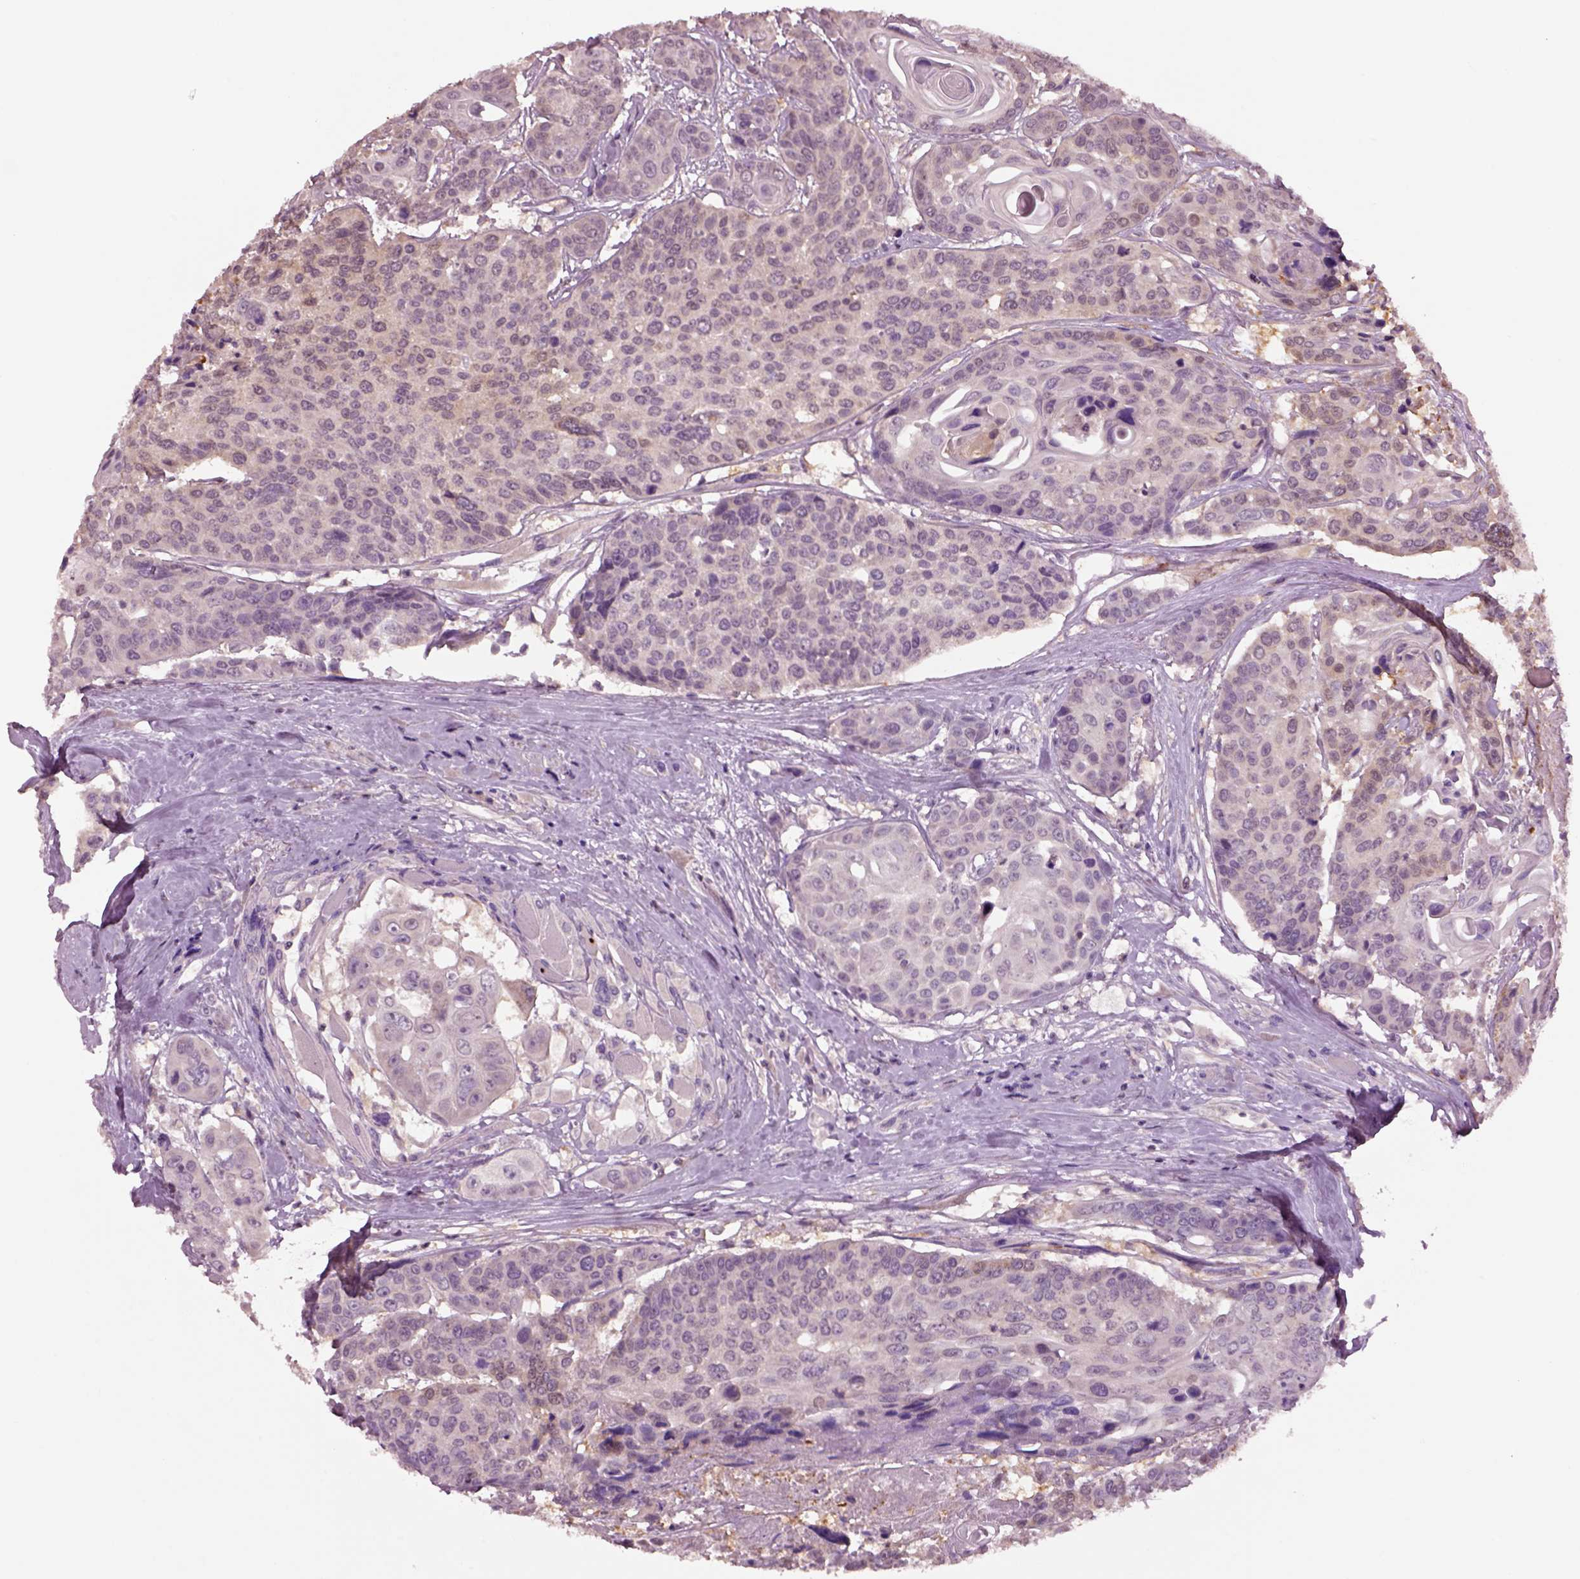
{"staining": {"intensity": "moderate", "quantity": "<25%", "location": "cytoplasmic/membranous"}, "tissue": "head and neck cancer", "cell_type": "Tumor cells", "image_type": "cancer", "snomed": [{"axis": "morphology", "description": "Squamous cell carcinoma, NOS"}, {"axis": "topography", "description": "Oral tissue"}, {"axis": "topography", "description": "Head-Neck"}], "caption": "An image showing moderate cytoplasmic/membranous positivity in about <25% of tumor cells in head and neck squamous cell carcinoma, as visualized by brown immunohistochemical staining.", "gene": "CLPSL1", "patient": {"sex": "male", "age": 56}}